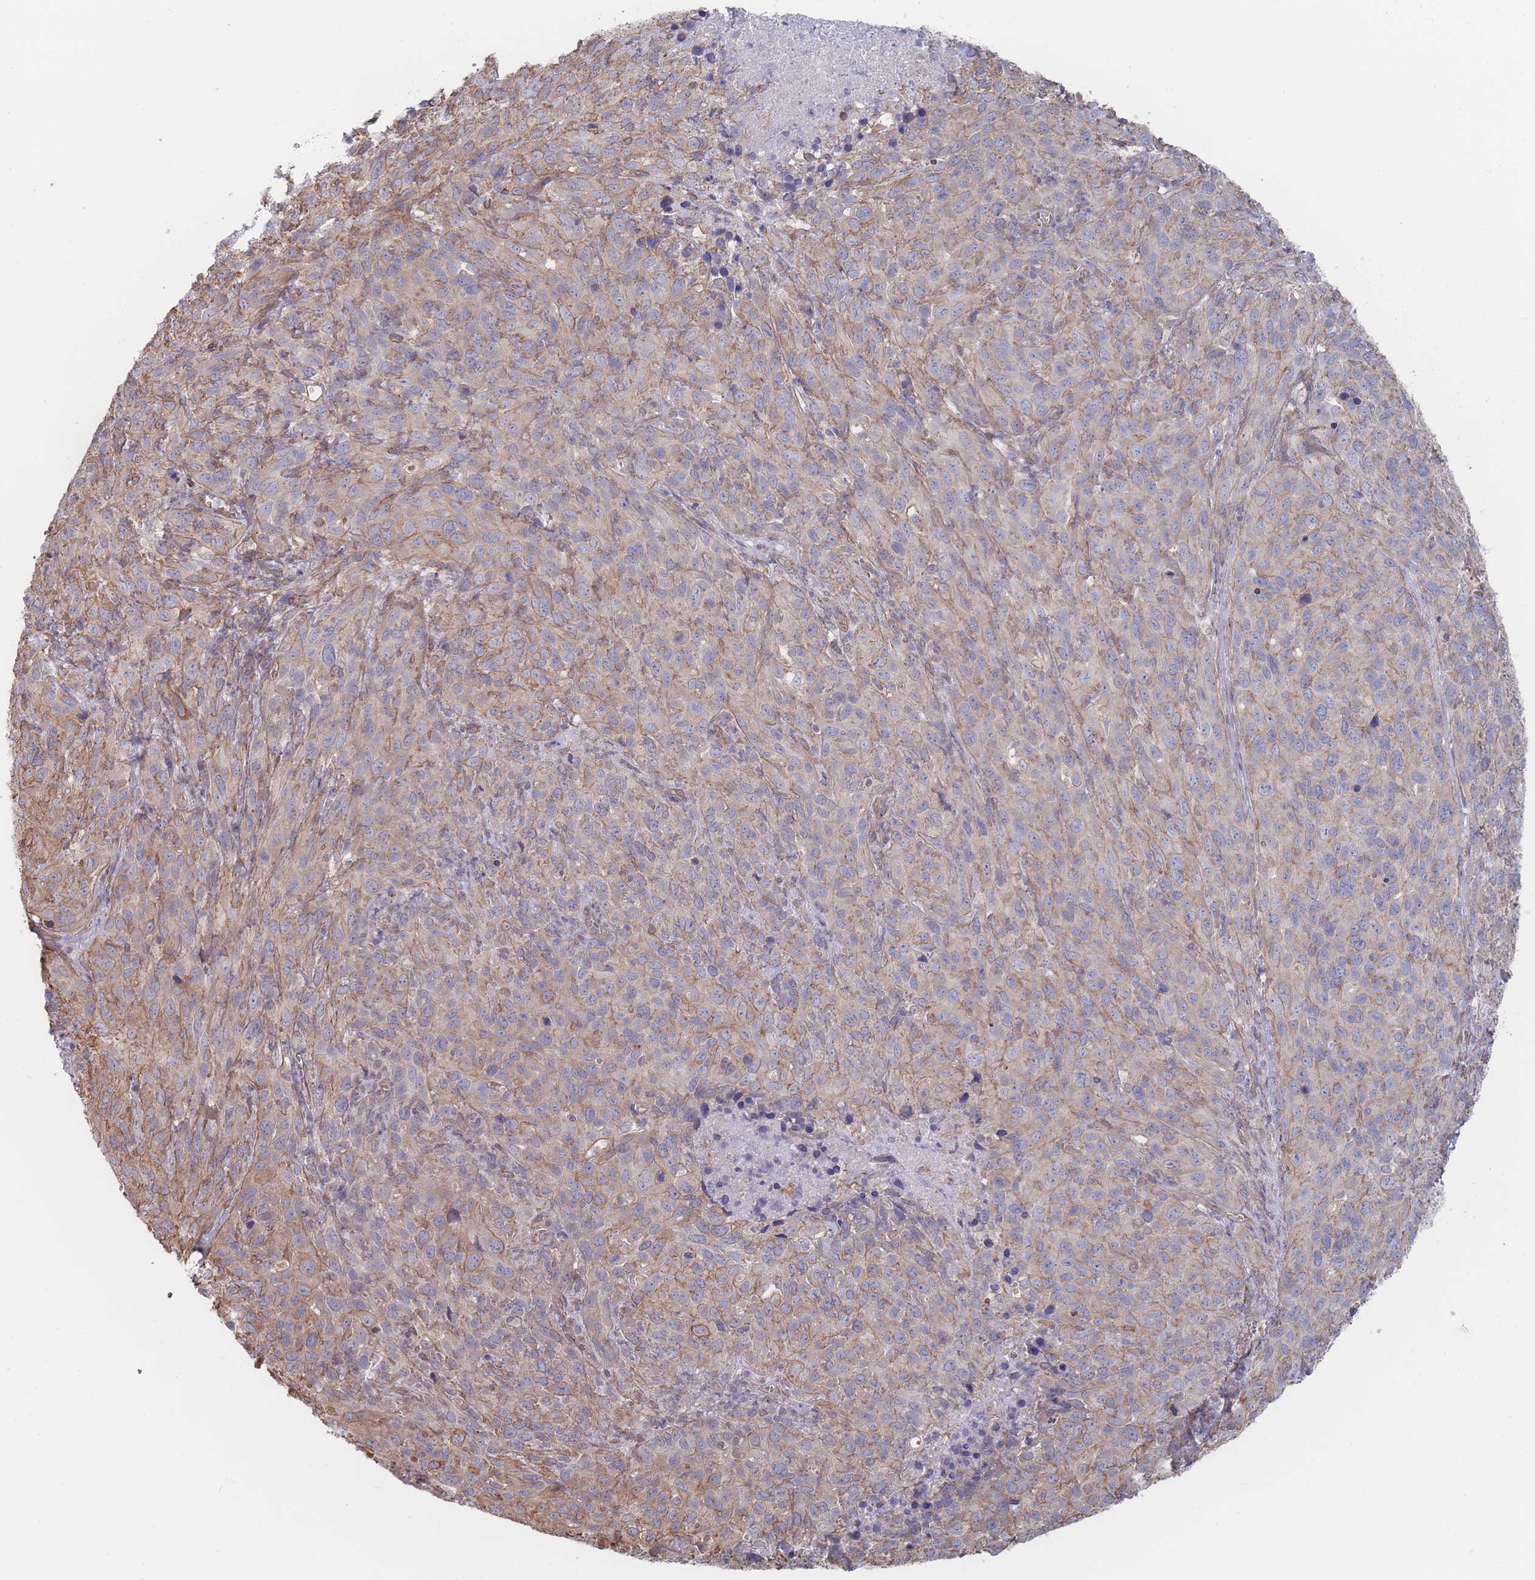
{"staining": {"intensity": "moderate", "quantity": "25%-75%", "location": "cytoplasmic/membranous"}, "tissue": "cervical cancer", "cell_type": "Tumor cells", "image_type": "cancer", "snomed": [{"axis": "morphology", "description": "Squamous cell carcinoma, NOS"}, {"axis": "topography", "description": "Cervix"}], "caption": "Cervical cancer stained with DAB (3,3'-diaminobenzidine) immunohistochemistry (IHC) exhibits medium levels of moderate cytoplasmic/membranous positivity in approximately 25%-75% of tumor cells.", "gene": "SLC1A6", "patient": {"sex": "female", "age": 51}}